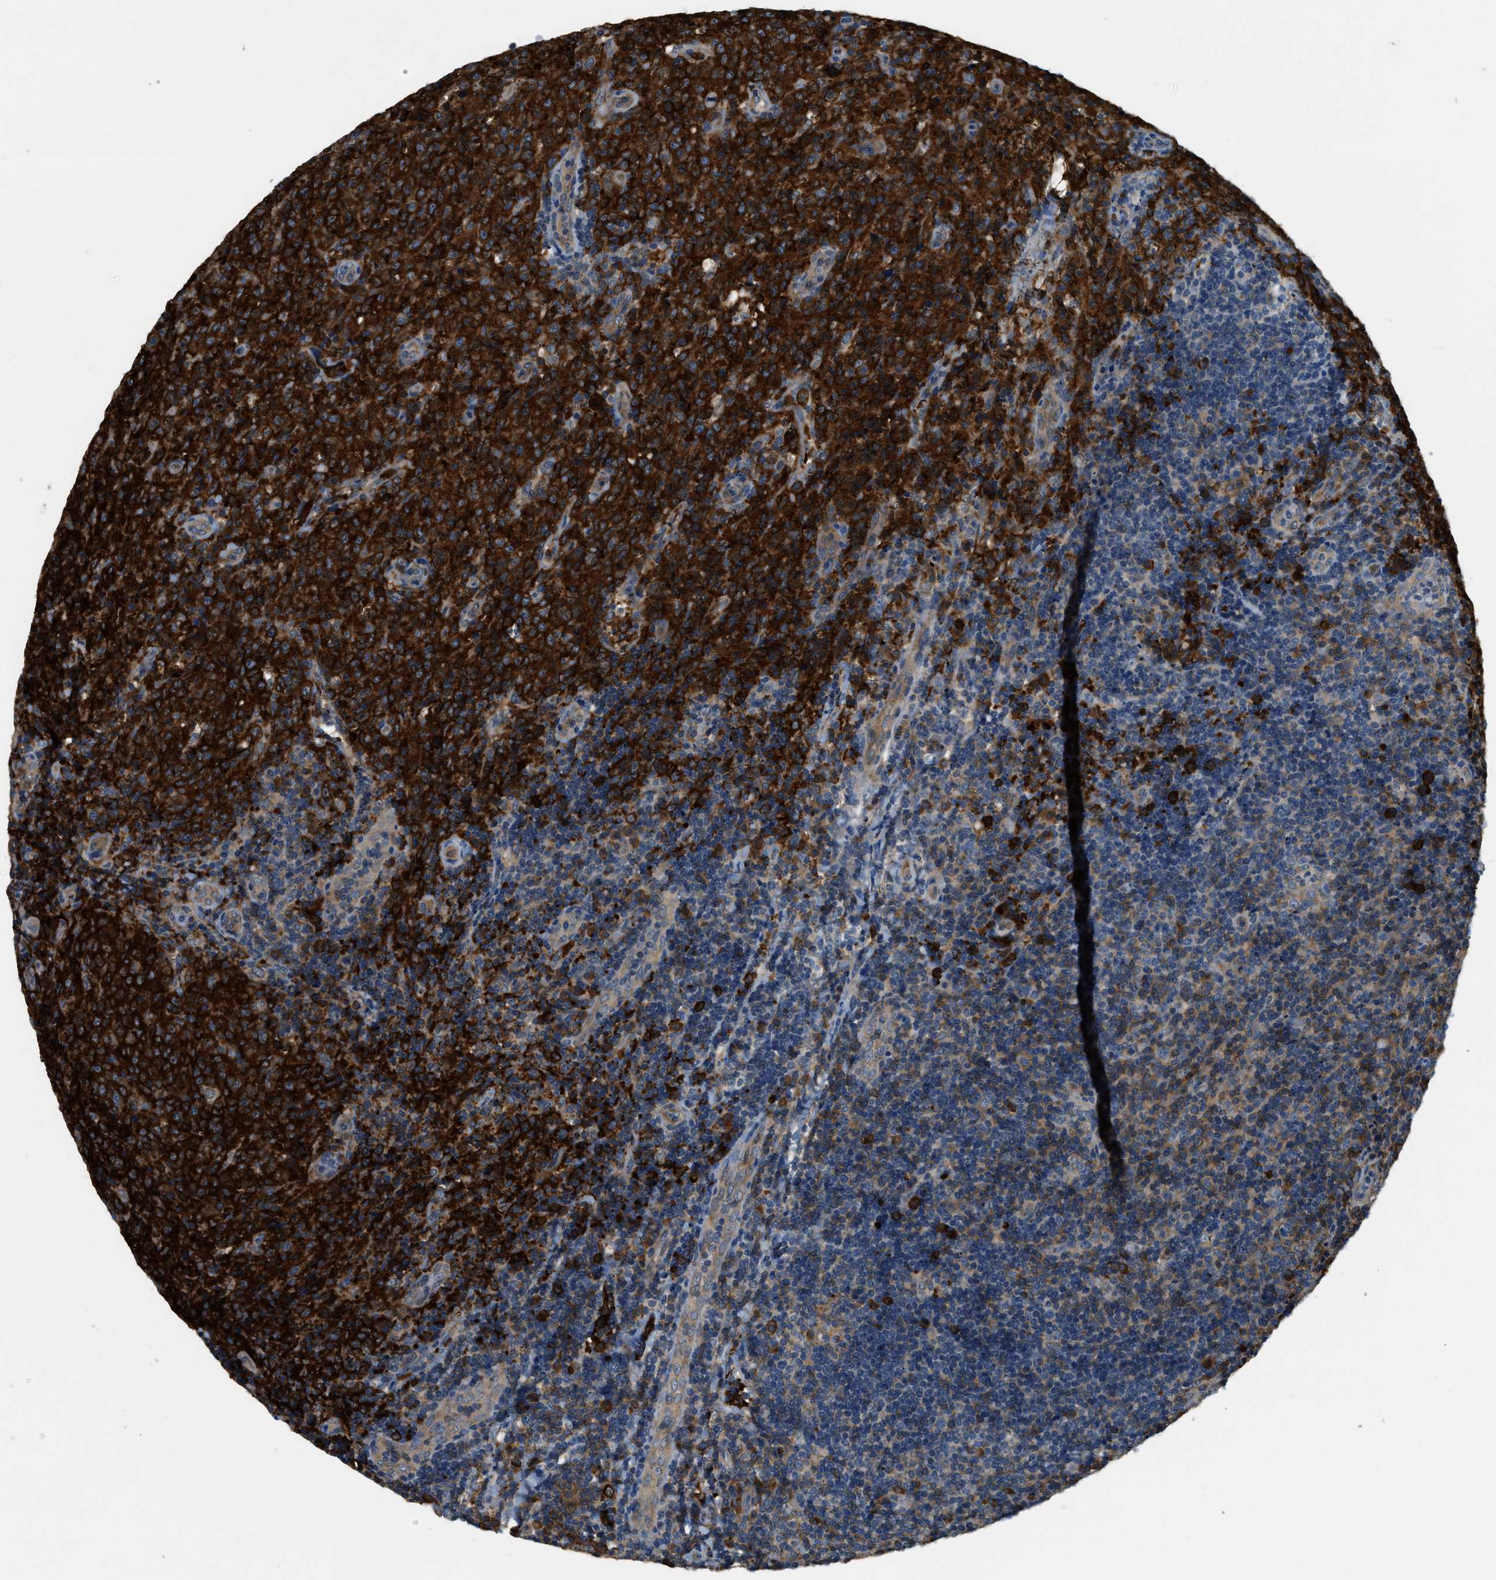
{"staining": {"intensity": "strong", "quantity": ">75%", "location": "cytoplasmic/membranous"}, "tissue": "lymphoma", "cell_type": "Tumor cells", "image_type": "cancer", "snomed": [{"axis": "morphology", "description": "Malignant lymphoma, non-Hodgkin's type, High grade"}, {"axis": "topography", "description": "Tonsil"}], "caption": "Strong cytoplasmic/membranous protein positivity is present in approximately >75% of tumor cells in lymphoma. (DAB = brown stain, brightfield microscopy at high magnification).", "gene": "CFLAR", "patient": {"sex": "female", "age": 36}}